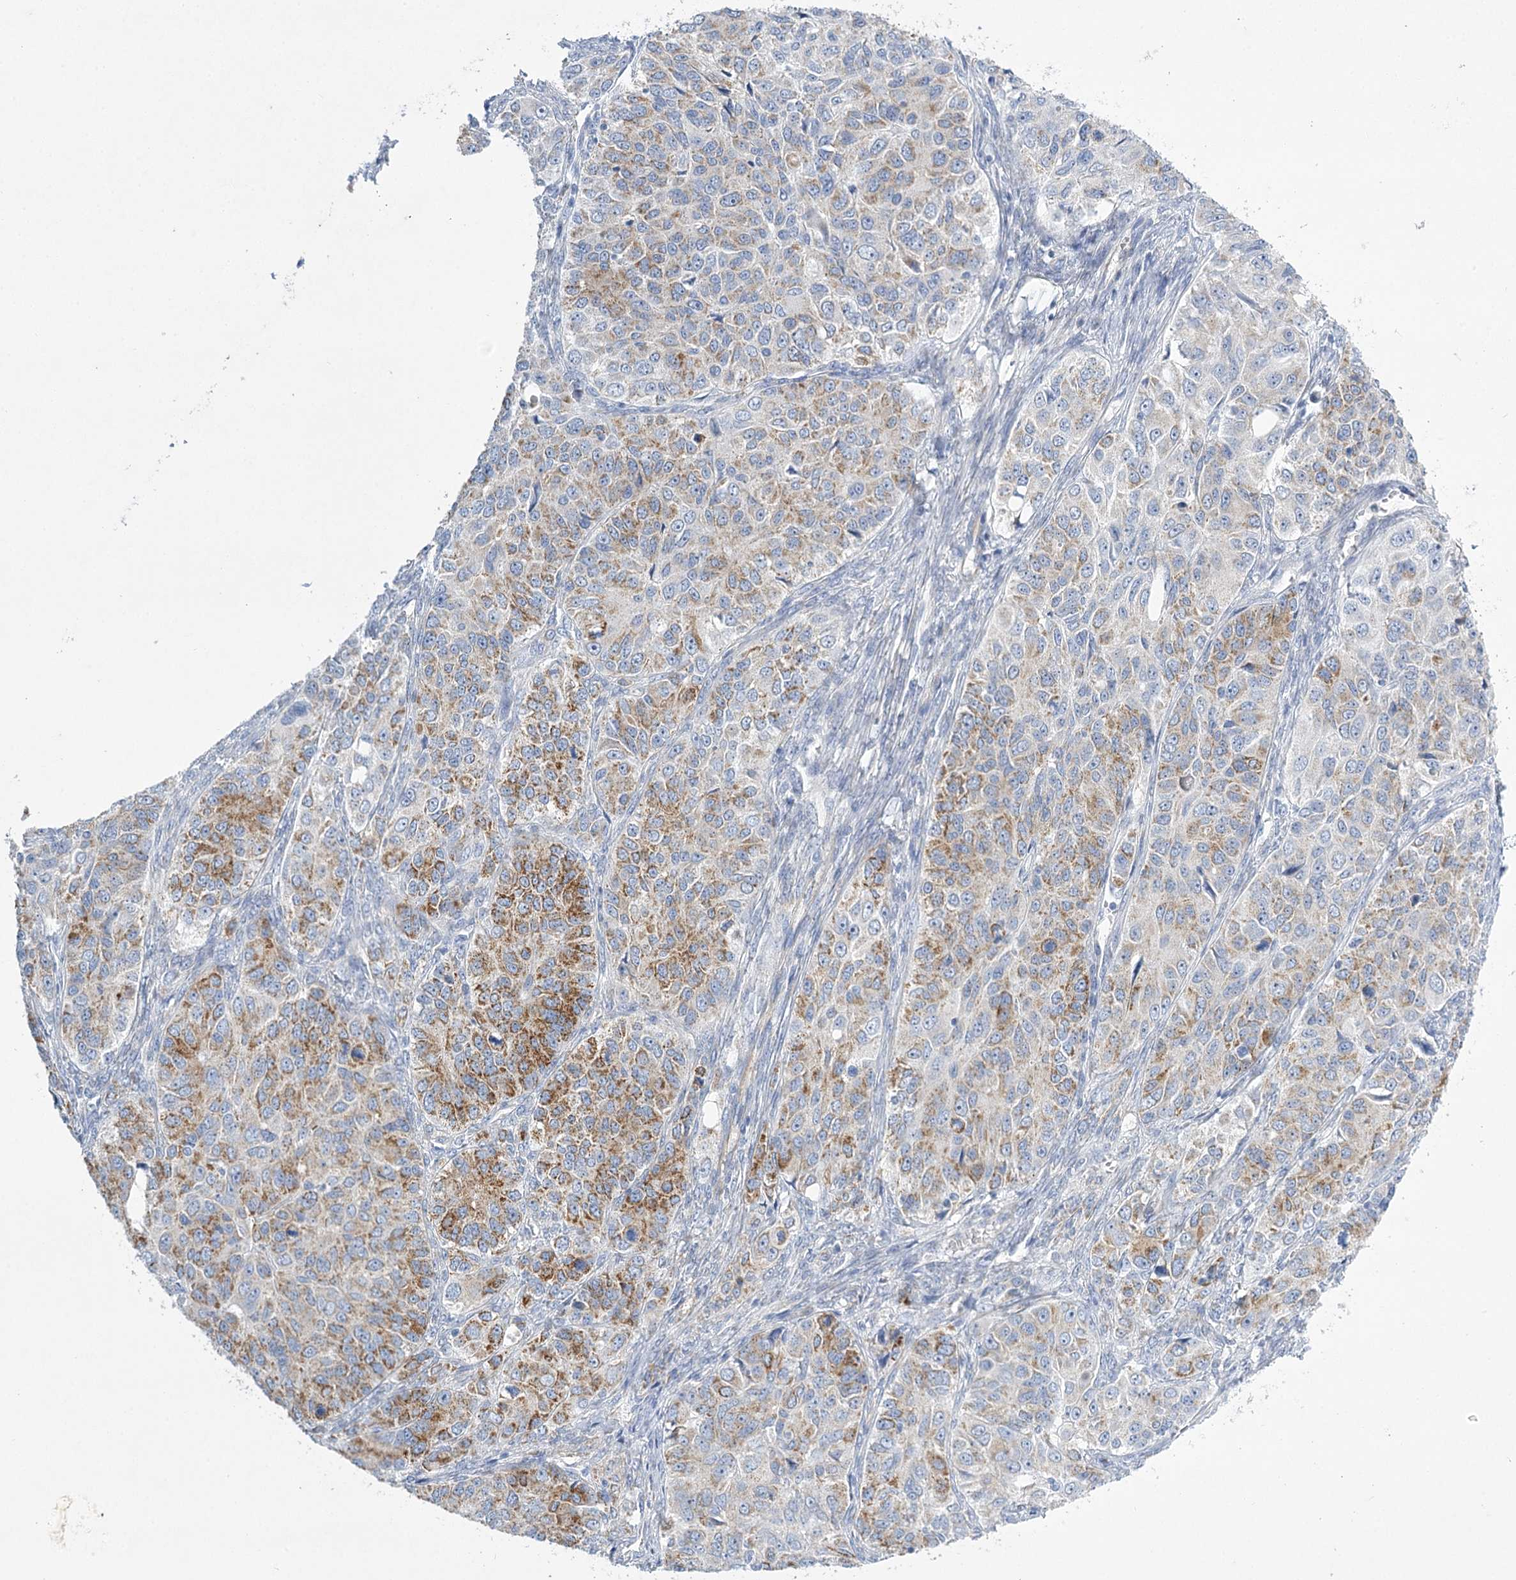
{"staining": {"intensity": "strong", "quantity": "25%-75%", "location": "cytoplasmic/membranous"}, "tissue": "ovarian cancer", "cell_type": "Tumor cells", "image_type": "cancer", "snomed": [{"axis": "morphology", "description": "Carcinoma, endometroid"}, {"axis": "topography", "description": "Ovary"}], "caption": "Immunohistochemical staining of human ovarian endometroid carcinoma shows strong cytoplasmic/membranous protein positivity in approximately 25%-75% of tumor cells. (DAB = brown stain, brightfield microscopy at high magnification).", "gene": "DHTKD1", "patient": {"sex": "female", "age": 51}}